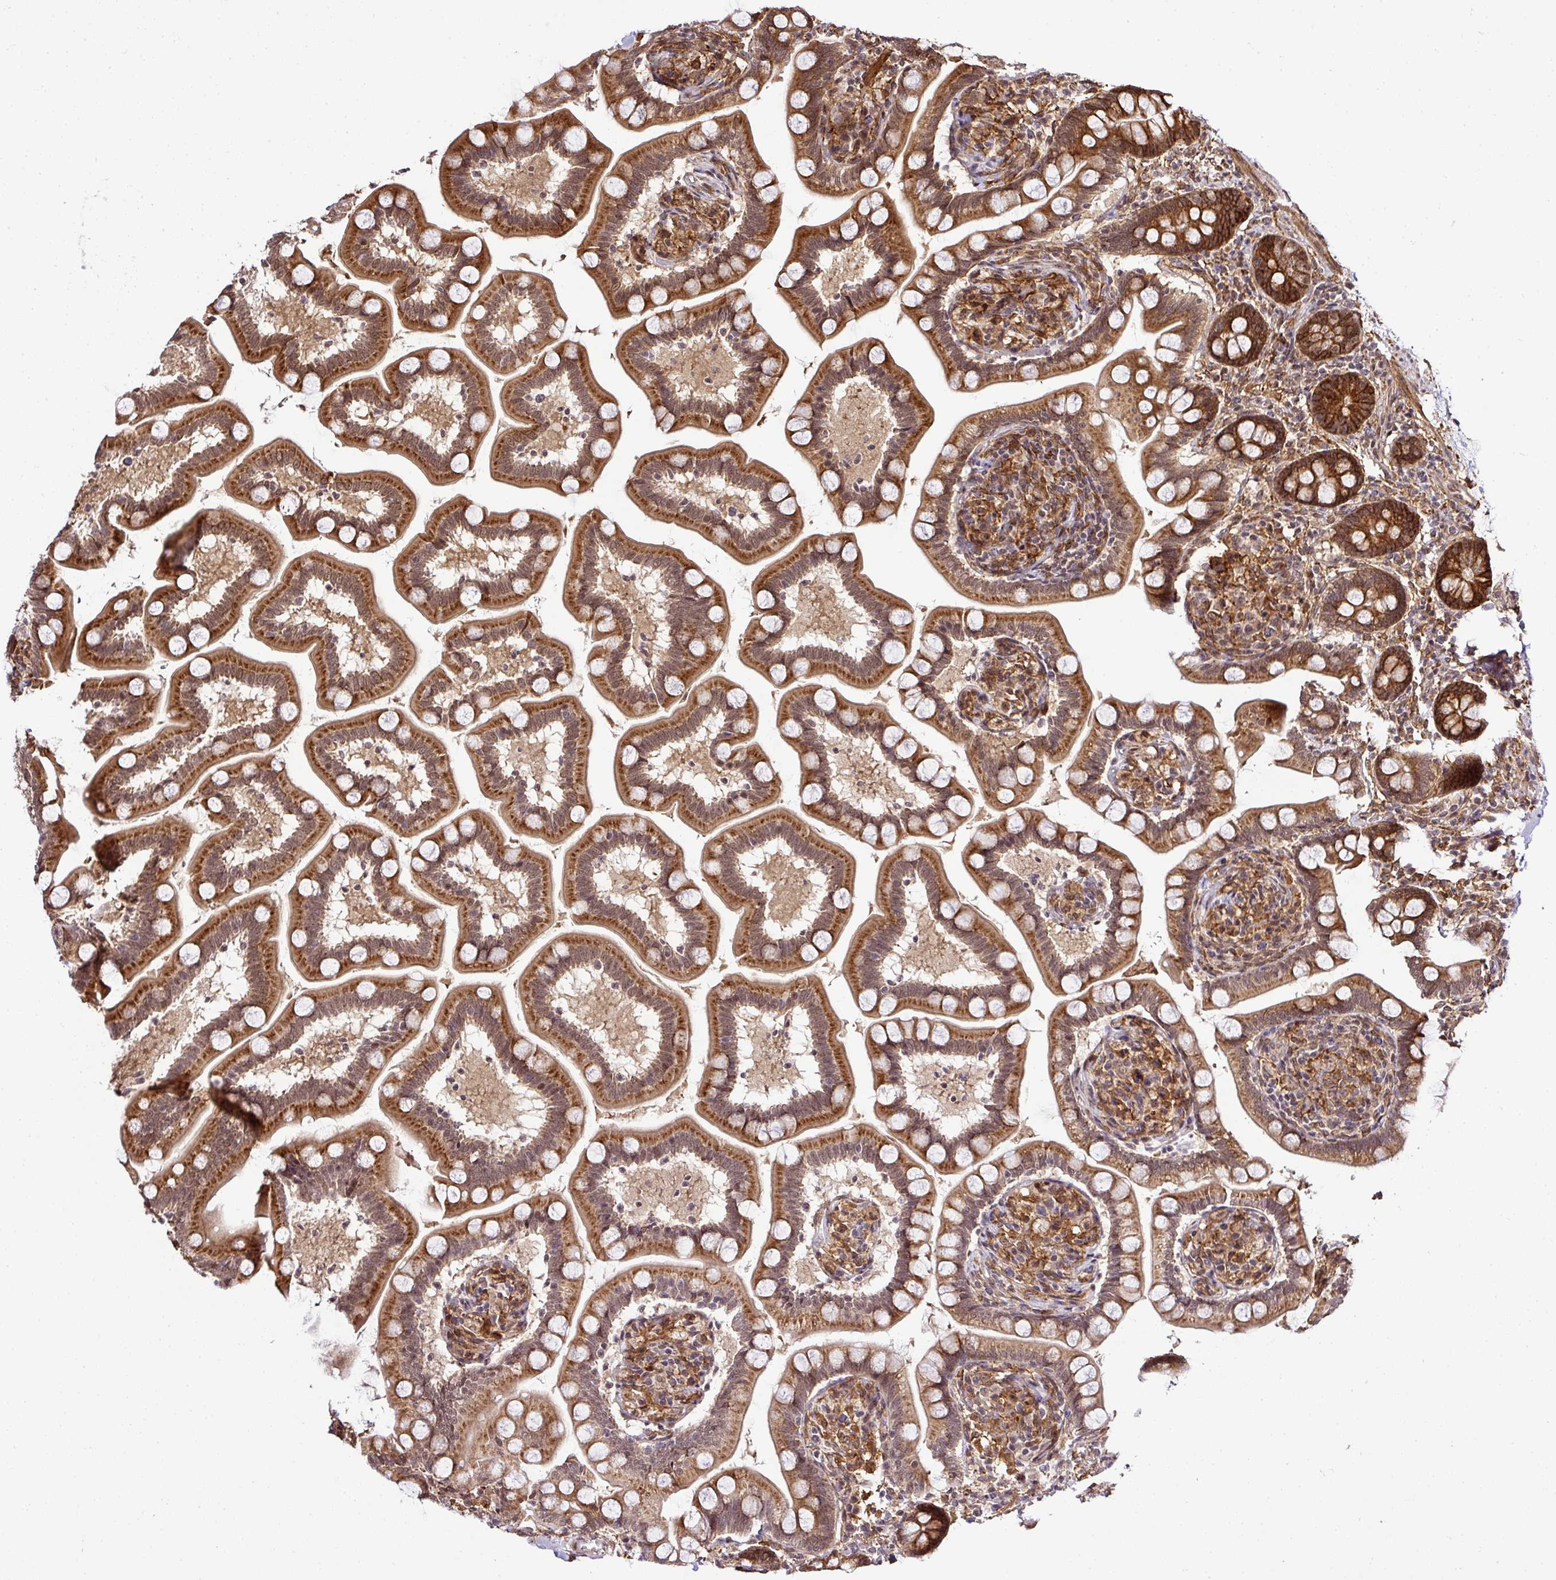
{"staining": {"intensity": "moderate", "quantity": ">75%", "location": "cytoplasmic/membranous,nuclear"}, "tissue": "small intestine", "cell_type": "Glandular cells", "image_type": "normal", "snomed": [{"axis": "morphology", "description": "Normal tissue, NOS"}, {"axis": "topography", "description": "Small intestine"}], "caption": "High-magnification brightfield microscopy of normal small intestine stained with DAB (3,3'-diaminobenzidine) (brown) and counterstained with hematoxylin (blue). glandular cells exhibit moderate cytoplasmic/membranous,nuclear staining is appreciated in about>75% of cells.", "gene": "FAM153A", "patient": {"sex": "female", "age": 64}}